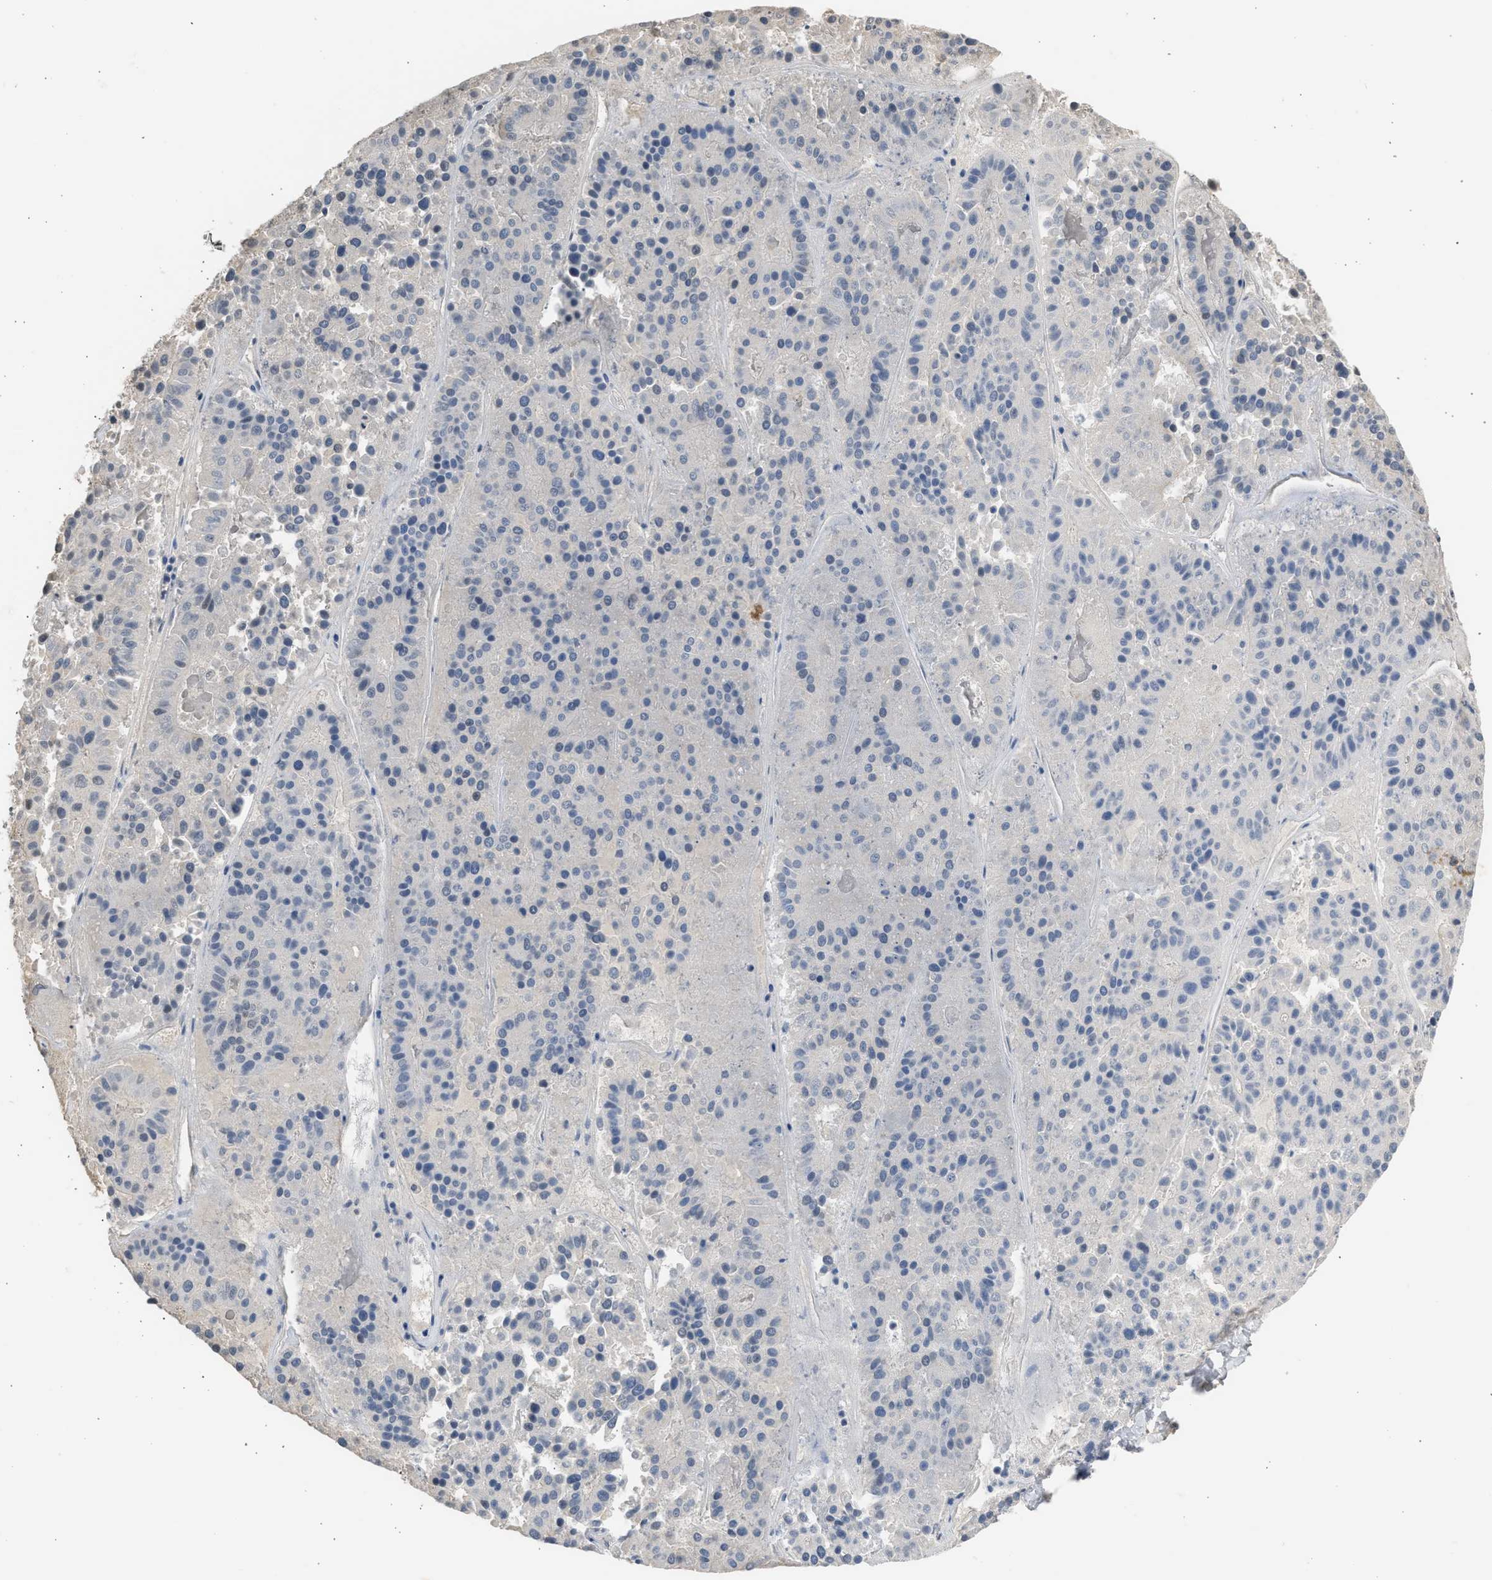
{"staining": {"intensity": "negative", "quantity": "none", "location": "none"}, "tissue": "pancreatic cancer", "cell_type": "Tumor cells", "image_type": "cancer", "snomed": [{"axis": "morphology", "description": "Adenocarcinoma, NOS"}, {"axis": "topography", "description": "Pancreas"}], "caption": "Tumor cells are negative for brown protein staining in pancreatic cancer (adenocarcinoma). (DAB (3,3'-diaminobenzidine) immunohistochemistry with hematoxylin counter stain).", "gene": "SULT2A1", "patient": {"sex": "male", "age": 50}}